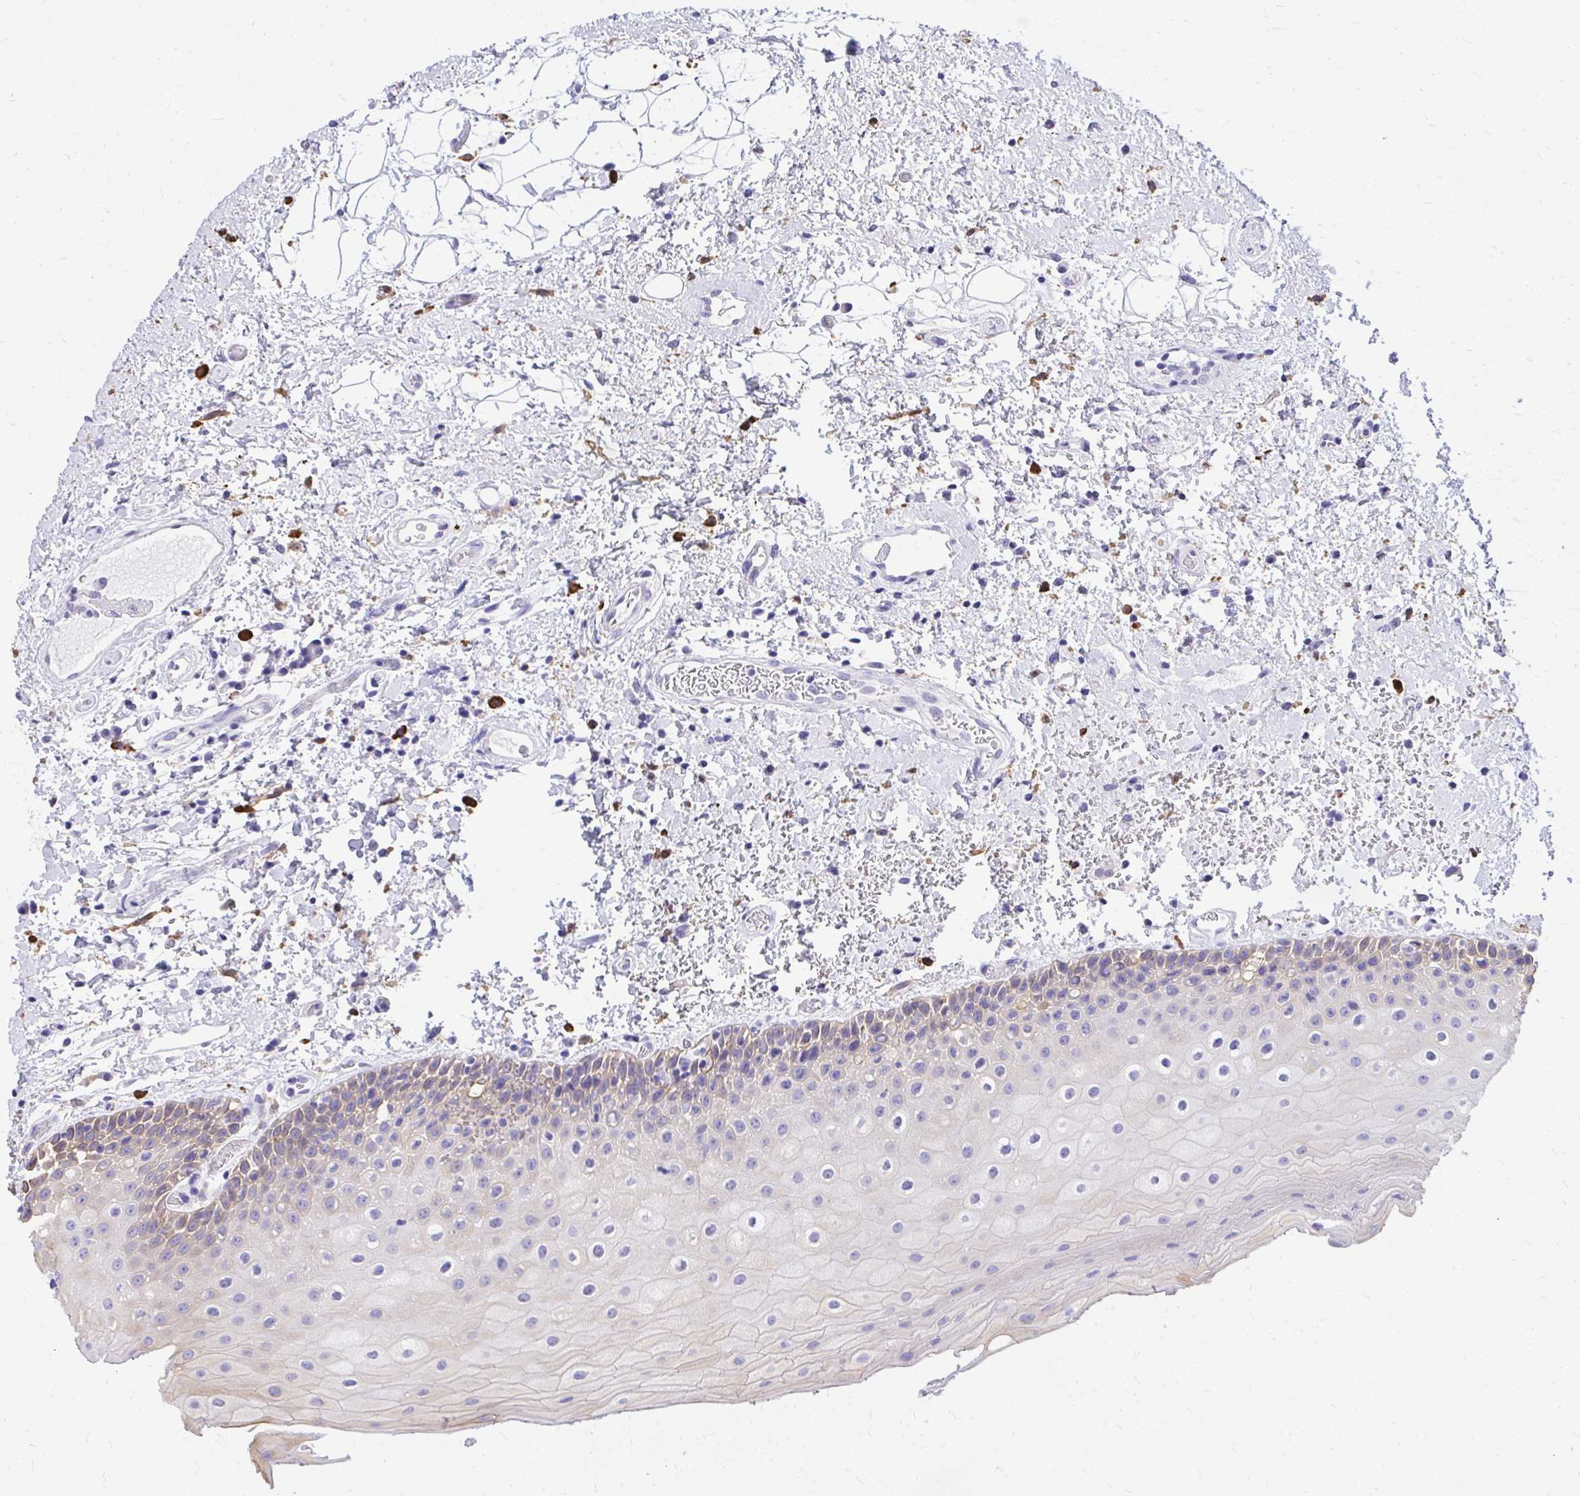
{"staining": {"intensity": "weak", "quantity": "25%-75%", "location": "cytoplasmic/membranous"}, "tissue": "oral mucosa", "cell_type": "Squamous epithelial cells", "image_type": "normal", "snomed": [{"axis": "morphology", "description": "Normal tissue, NOS"}, {"axis": "topography", "description": "Oral tissue"}], "caption": "This photomicrograph displays immunohistochemistry staining of benign human oral mucosa, with low weak cytoplasmic/membranous expression in about 25%-75% of squamous epithelial cells.", "gene": "PSD", "patient": {"sex": "female", "age": 82}}